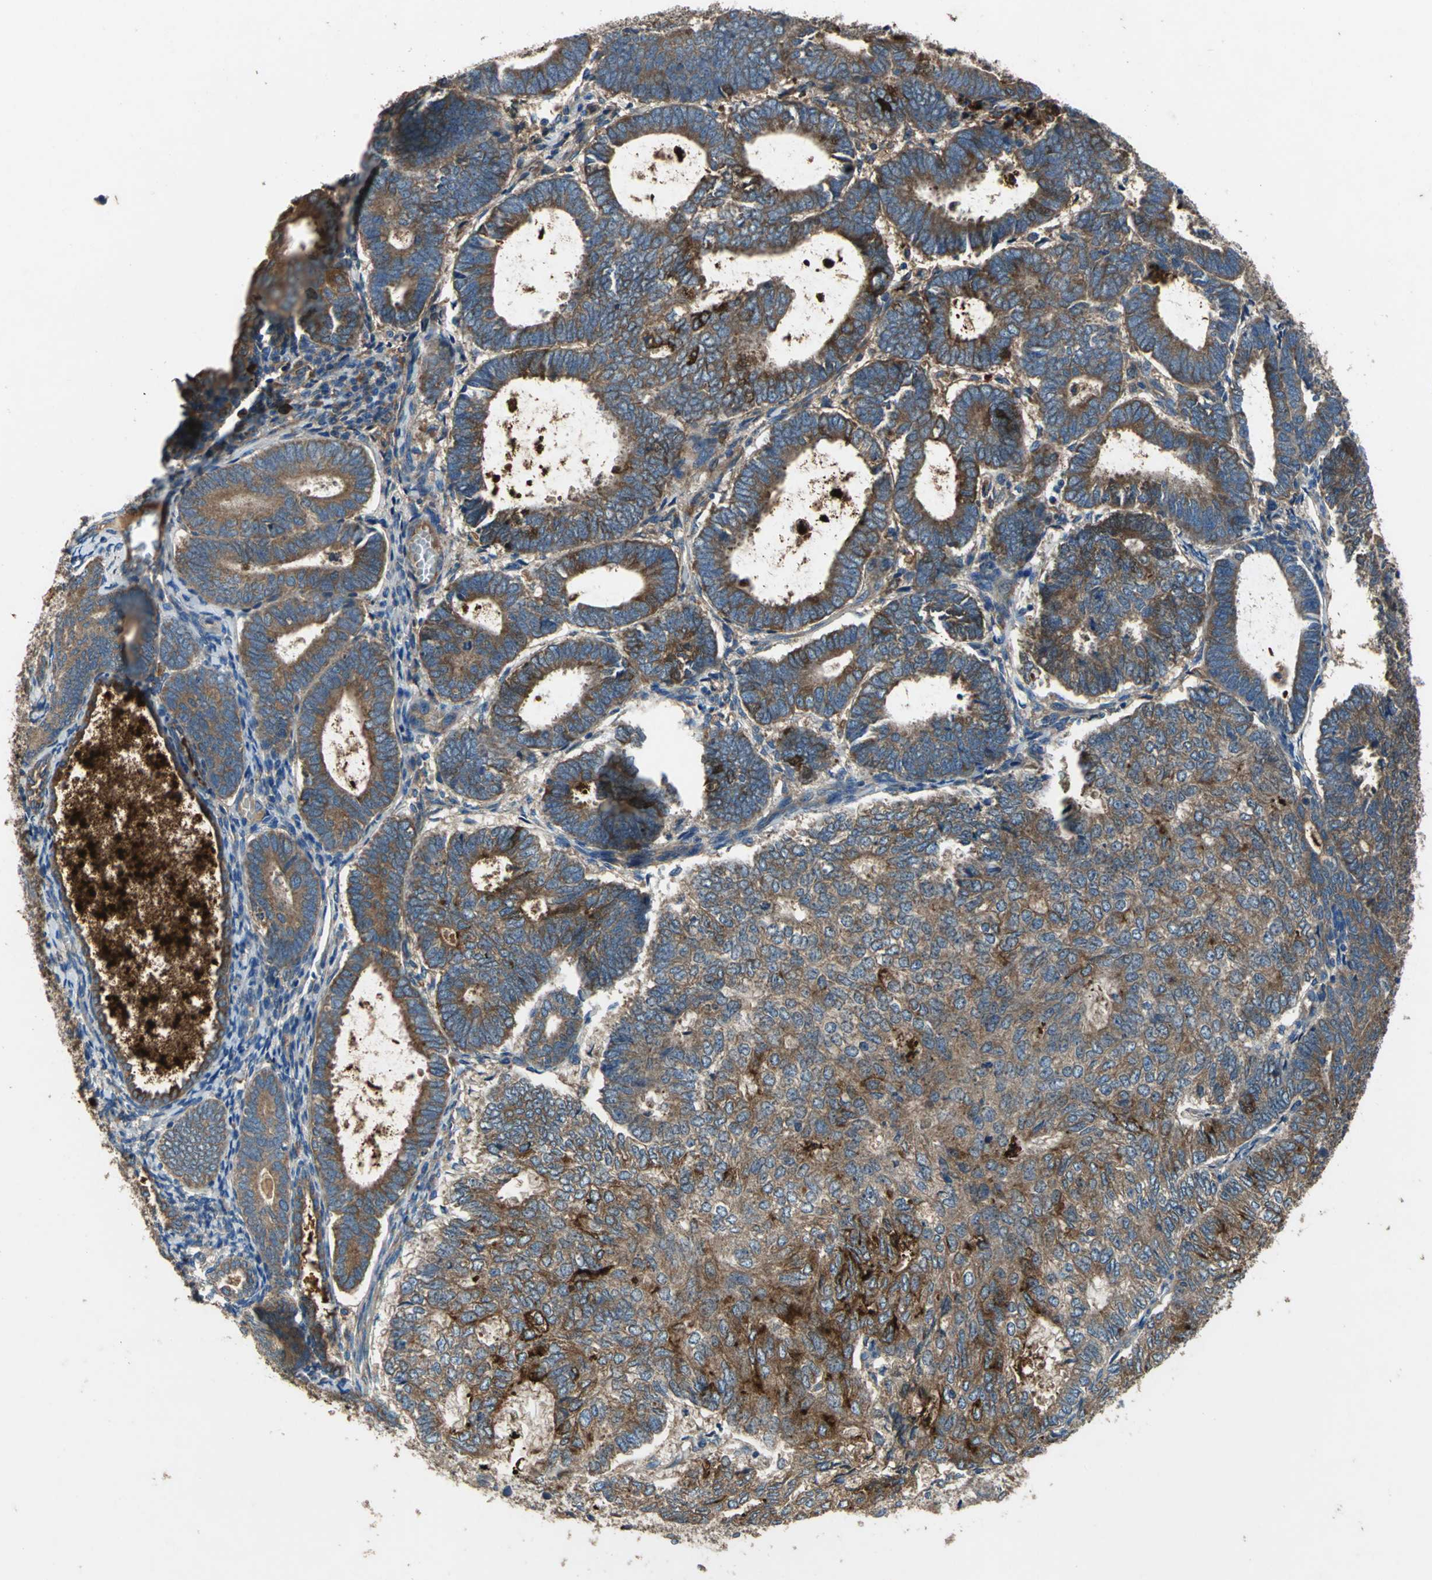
{"staining": {"intensity": "moderate", "quantity": ">75%", "location": "cytoplasmic/membranous"}, "tissue": "endometrial cancer", "cell_type": "Tumor cells", "image_type": "cancer", "snomed": [{"axis": "morphology", "description": "Adenocarcinoma, NOS"}, {"axis": "topography", "description": "Uterus"}], "caption": "DAB (3,3'-diaminobenzidine) immunohistochemical staining of adenocarcinoma (endometrial) demonstrates moderate cytoplasmic/membranous protein positivity in approximately >75% of tumor cells.", "gene": "HEPH", "patient": {"sex": "female", "age": 60}}